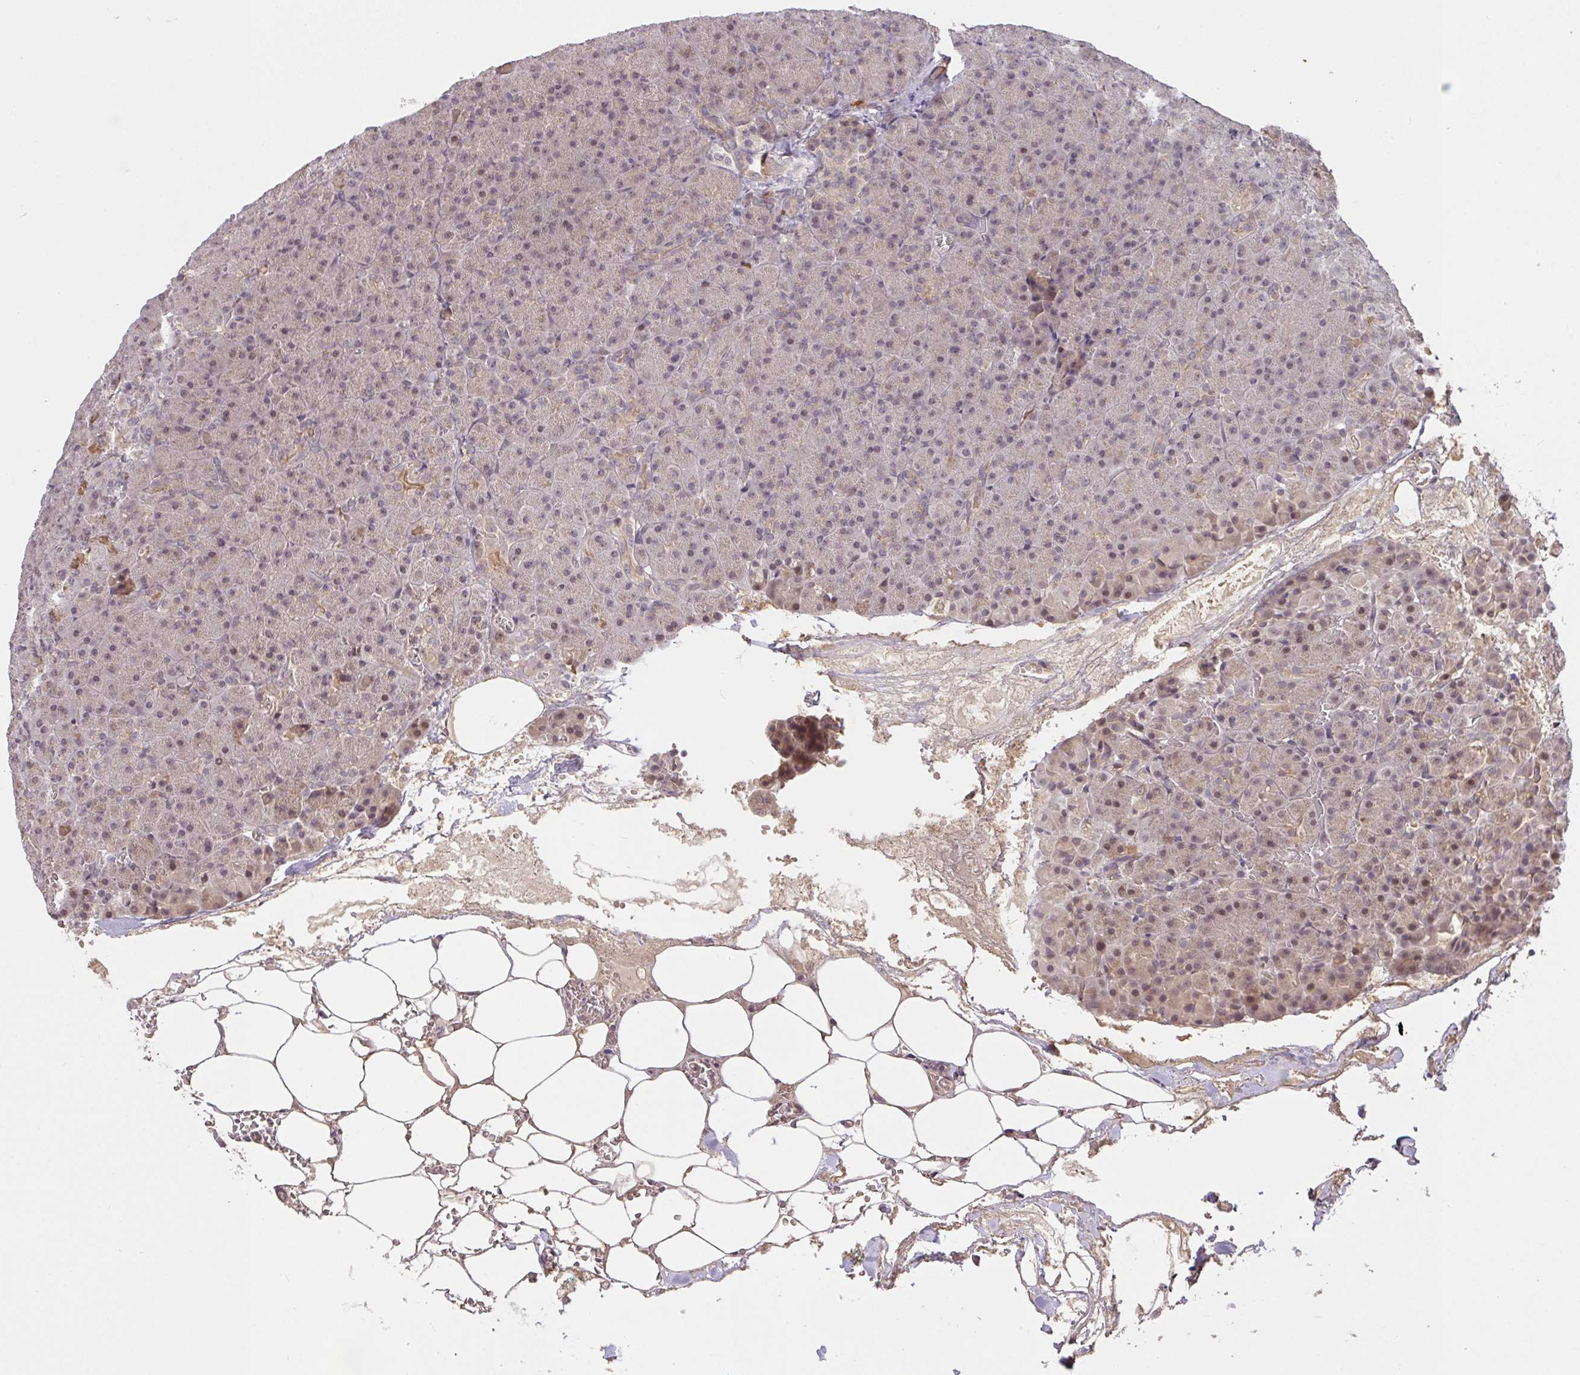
{"staining": {"intensity": "weak", "quantity": "<25%", "location": "nuclear"}, "tissue": "pancreas", "cell_type": "Exocrine glandular cells", "image_type": "normal", "snomed": [{"axis": "morphology", "description": "Normal tissue, NOS"}, {"axis": "topography", "description": "Pancreas"}], "caption": "This is an immunohistochemistry micrograph of benign human pancreas. There is no expression in exocrine glandular cells.", "gene": "FCER1A", "patient": {"sex": "female", "age": 74}}